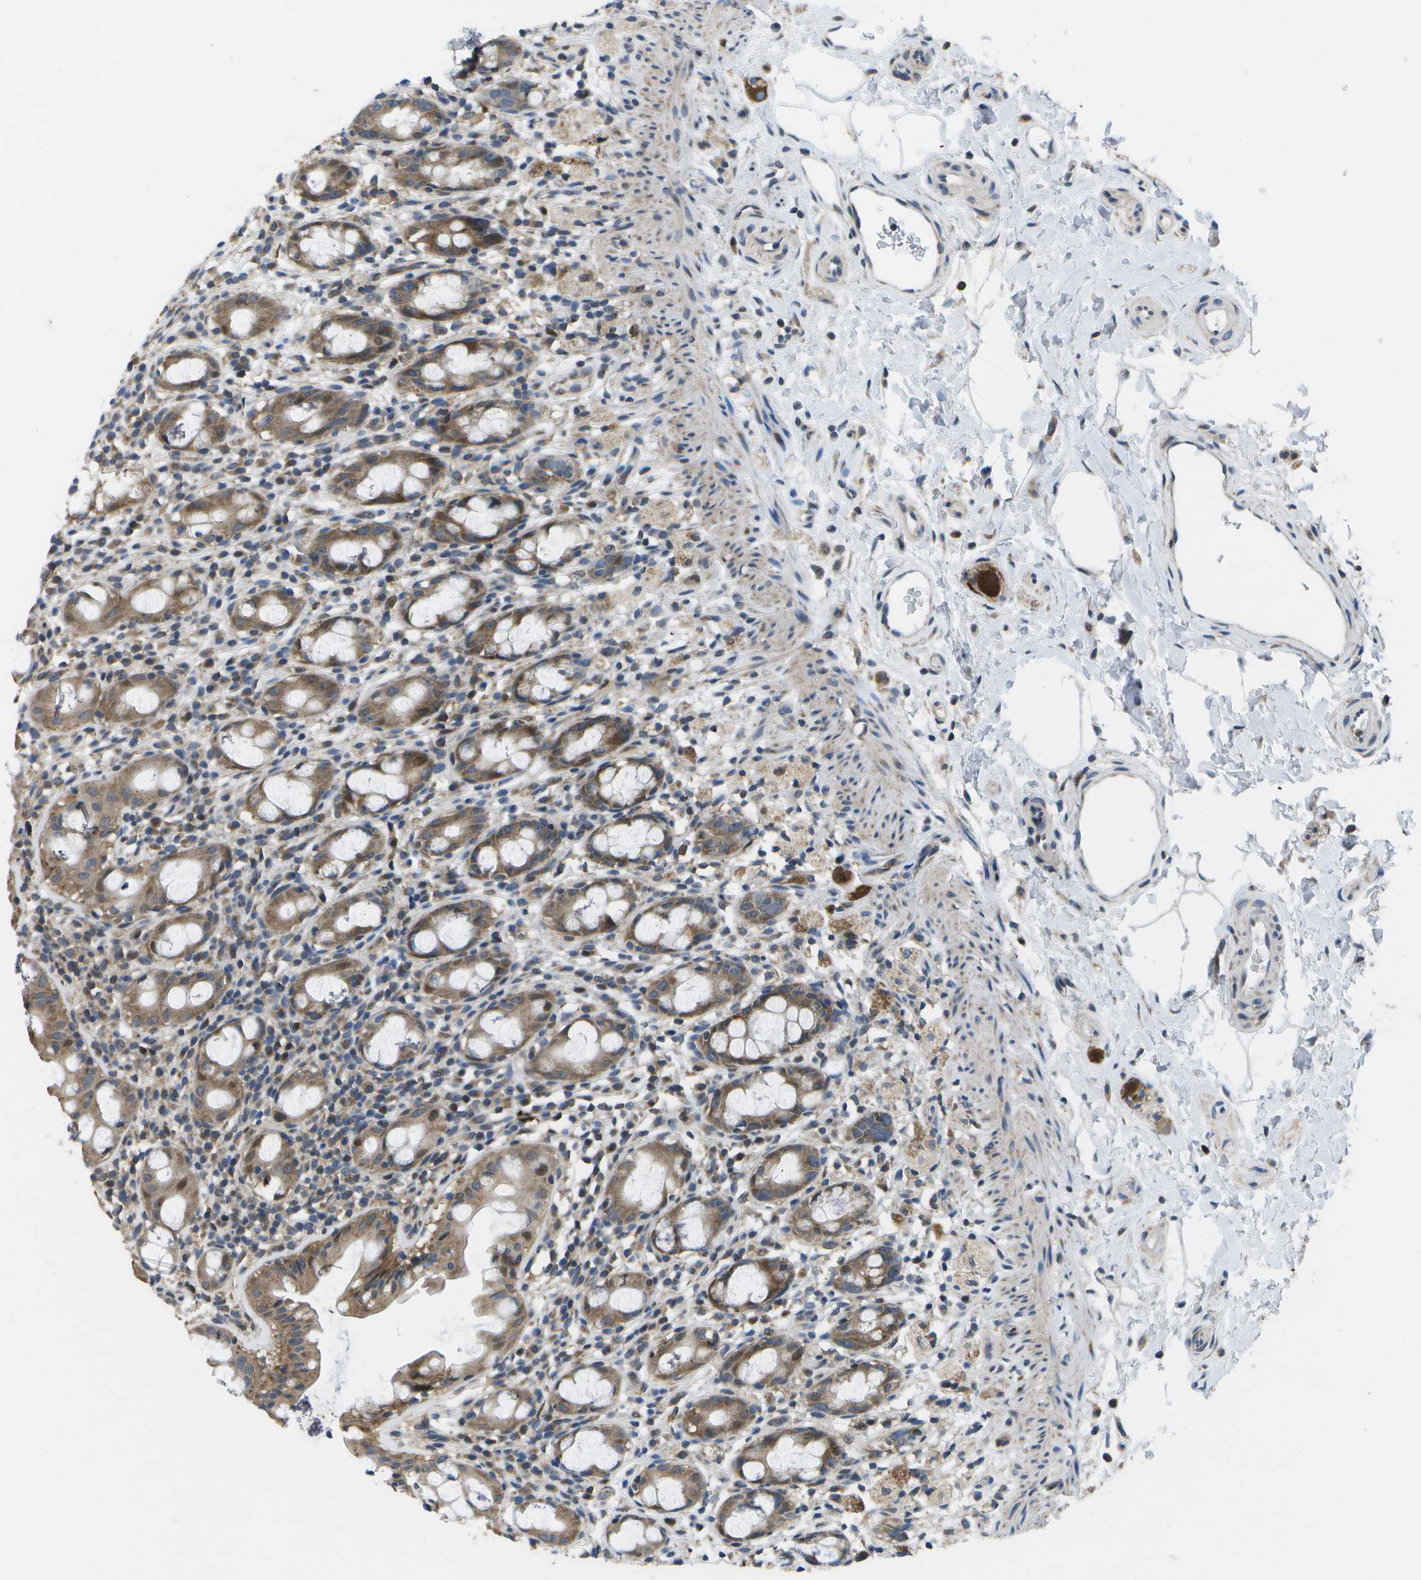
{"staining": {"intensity": "moderate", "quantity": ">75%", "location": "cytoplasmic/membranous"}, "tissue": "rectum", "cell_type": "Glandular cells", "image_type": "normal", "snomed": [{"axis": "morphology", "description": "Normal tissue, NOS"}, {"axis": "topography", "description": "Rectum"}], "caption": "Protein staining shows moderate cytoplasmic/membranous positivity in approximately >75% of glandular cells in normal rectum.", "gene": "GALNT15", "patient": {"sex": "male", "age": 44}}